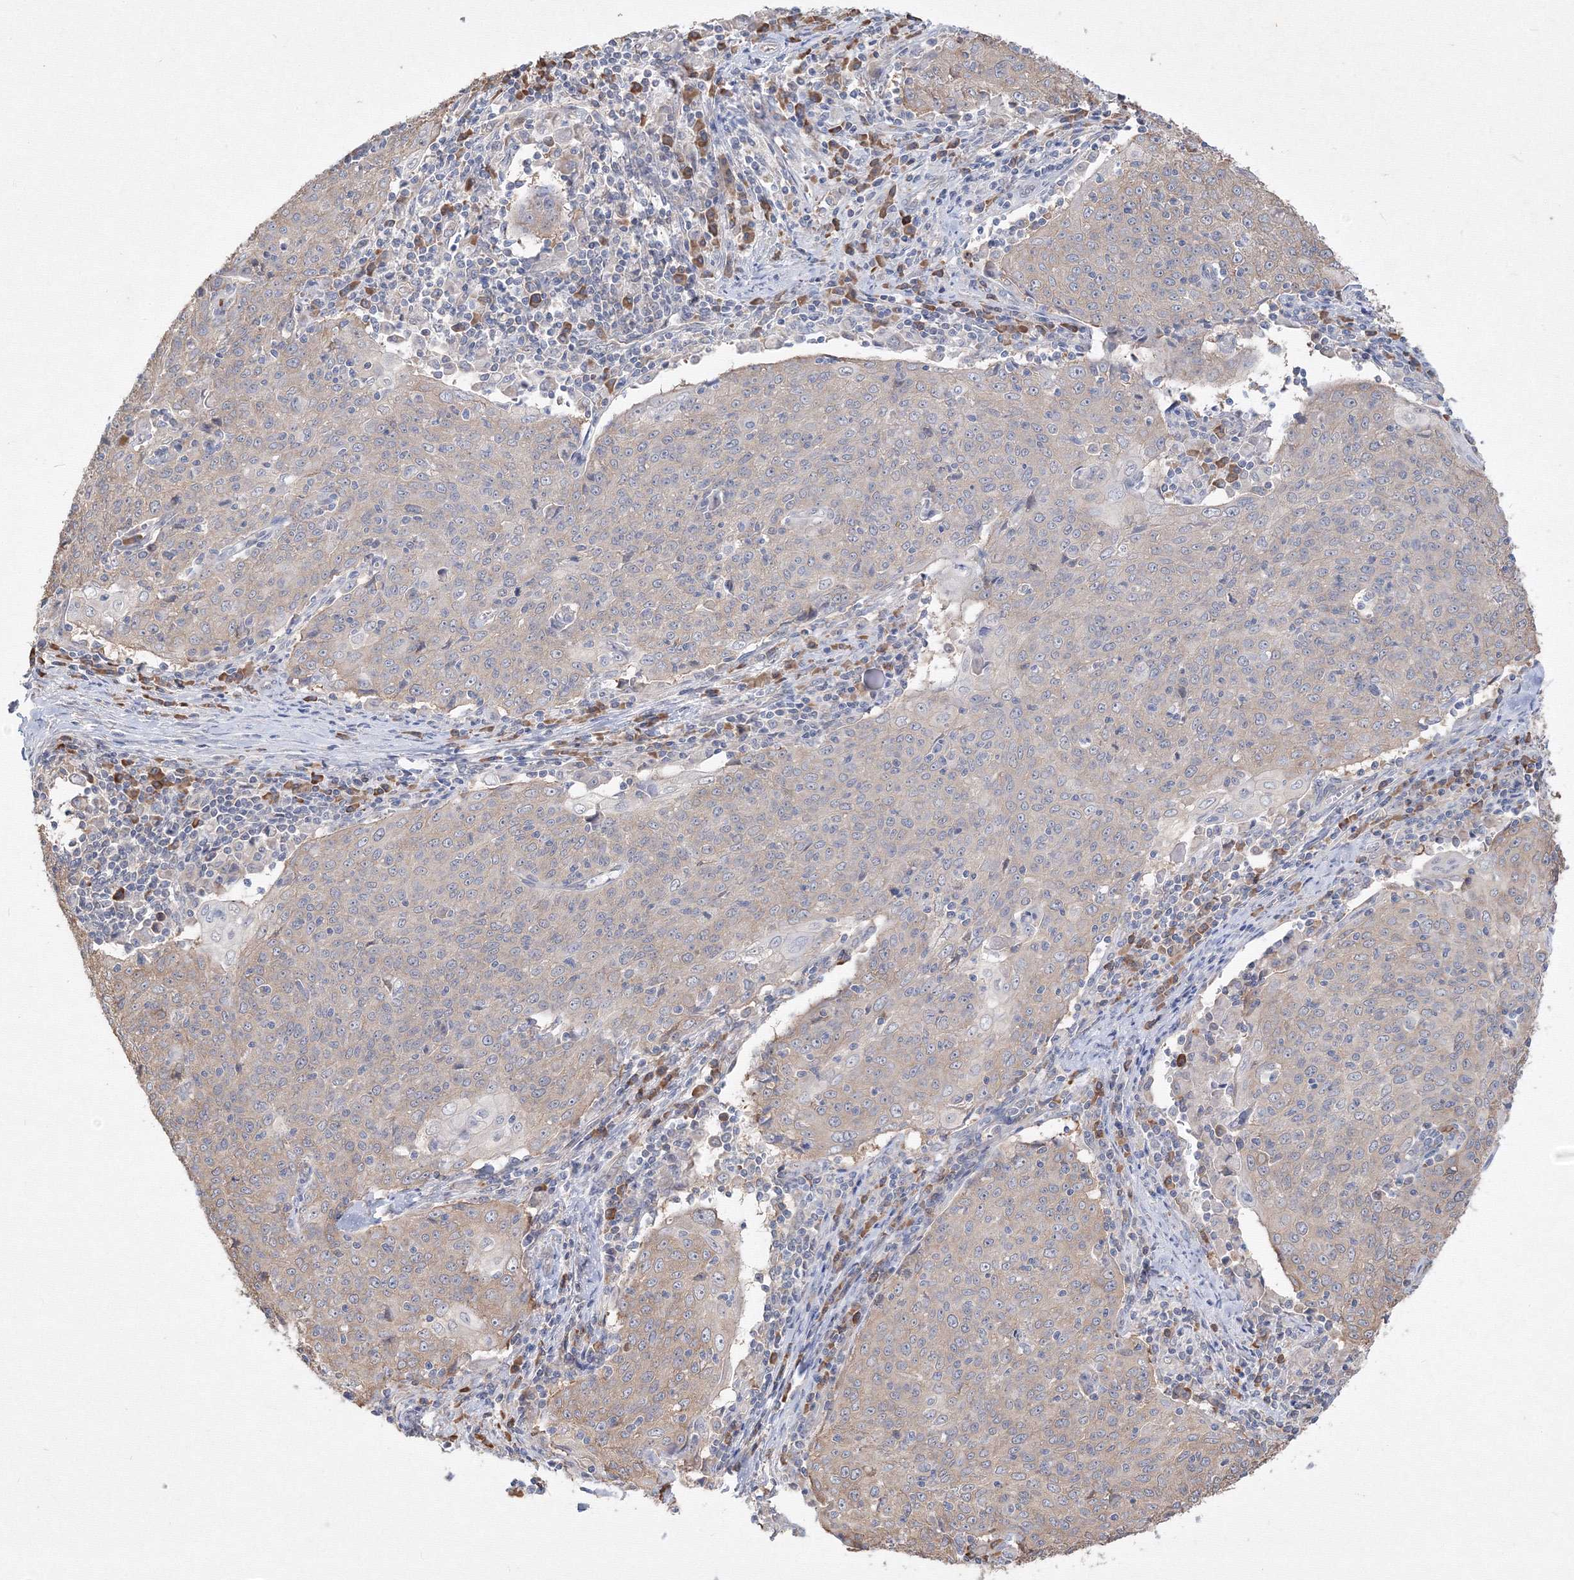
{"staining": {"intensity": "negative", "quantity": "none", "location": "none"}, "tissue": "cervical cancer", "cell_type": "Tumor cells", "image_type": "cancer", "snomed": [{"axis": "morphology", "description": "Squamous cell carcinoma, NOS"}, {"axis": "topography", "description": "Cervix"}], "caption": "Tumor cells show no significant positivity in squamous cell carcinoma (cervical).", "gene": "FBXL8", "patient": {"sex": "female", "age": 48}}